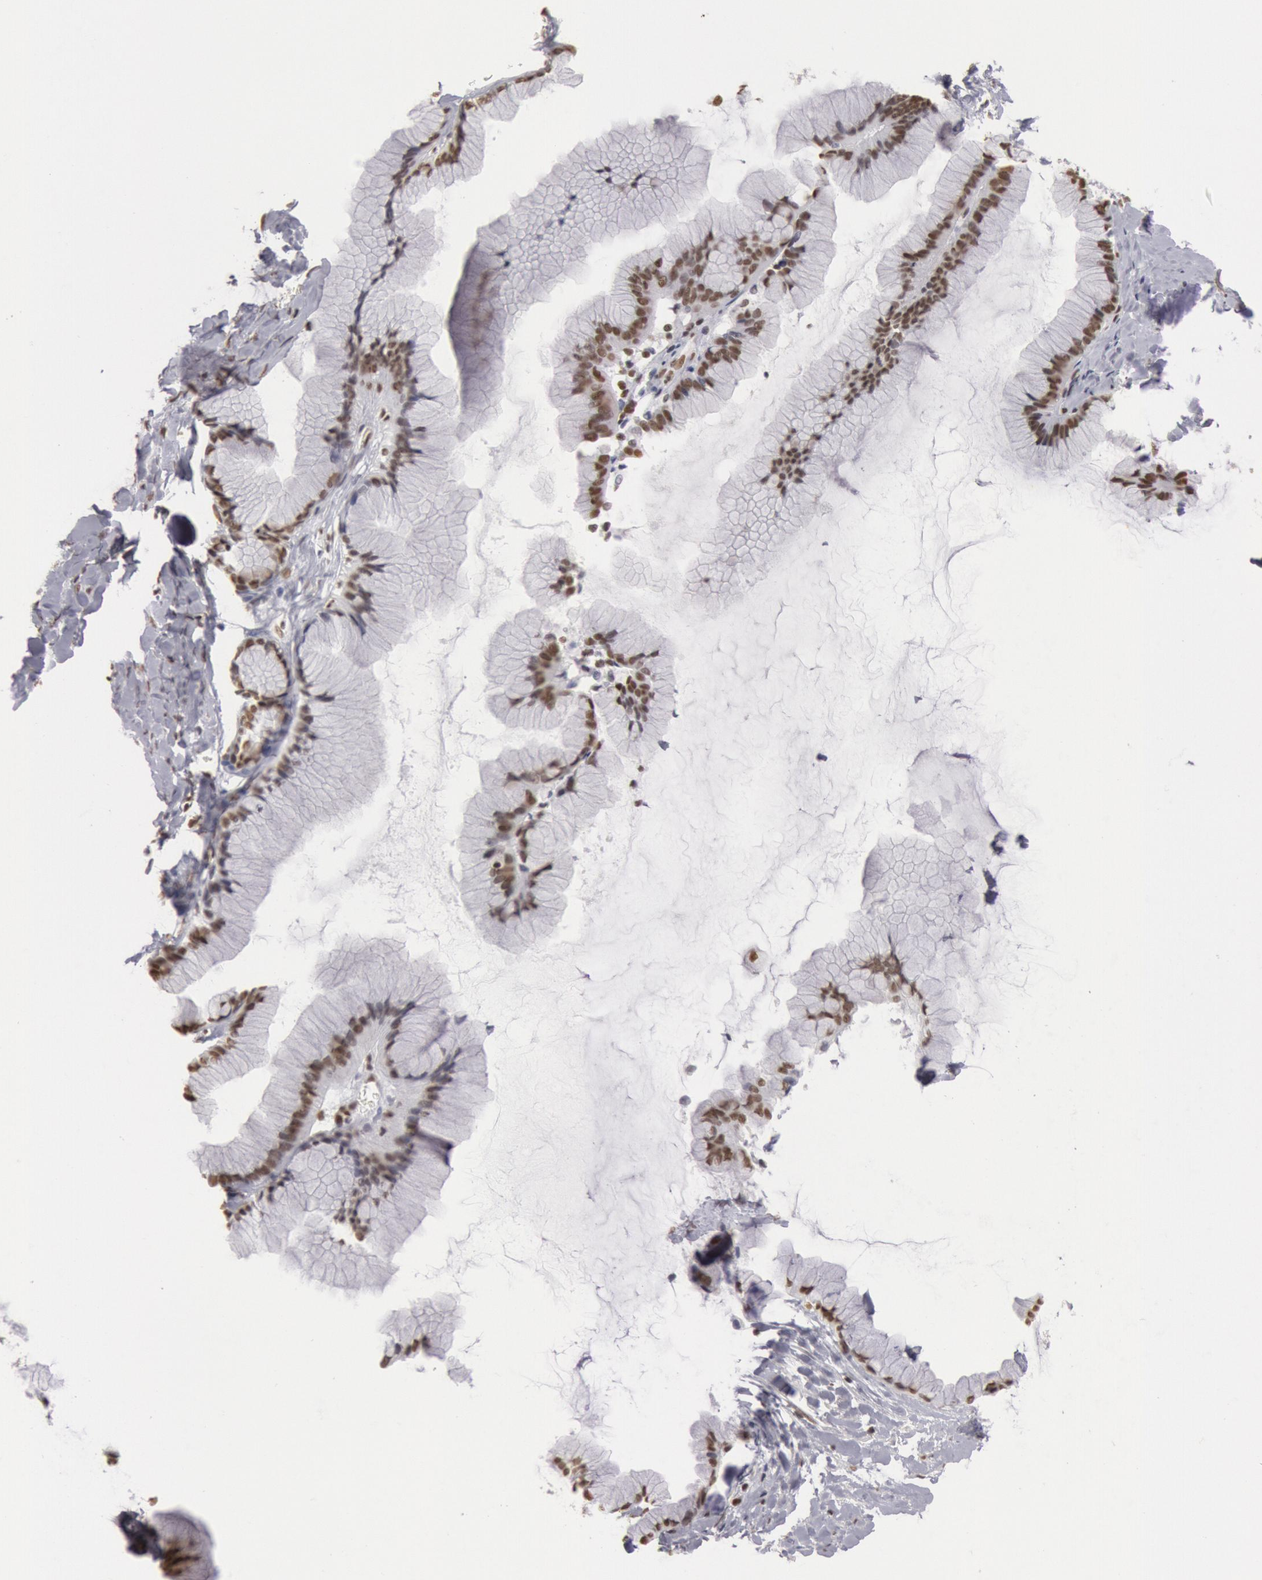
{"staining": {"intensity": "strong", "quantity": ">75%", "location": "nuclear"}, "tissue": "ovarian cancer", "cell_type": "Tumor cells", "image_type": "cancer", "snomed": [{"axis": "morphology", "description": "Cystadenocarcinoma, mucinous, NOS"}, {"axis": "topography", "description": "Ovary"}], "caption": "A brown stain highlights strong nuclear staining of a protein in human ovarian cancer tumor cells.", "gene": "ESS2", "patient": {"sex": "female", "age": 41}}